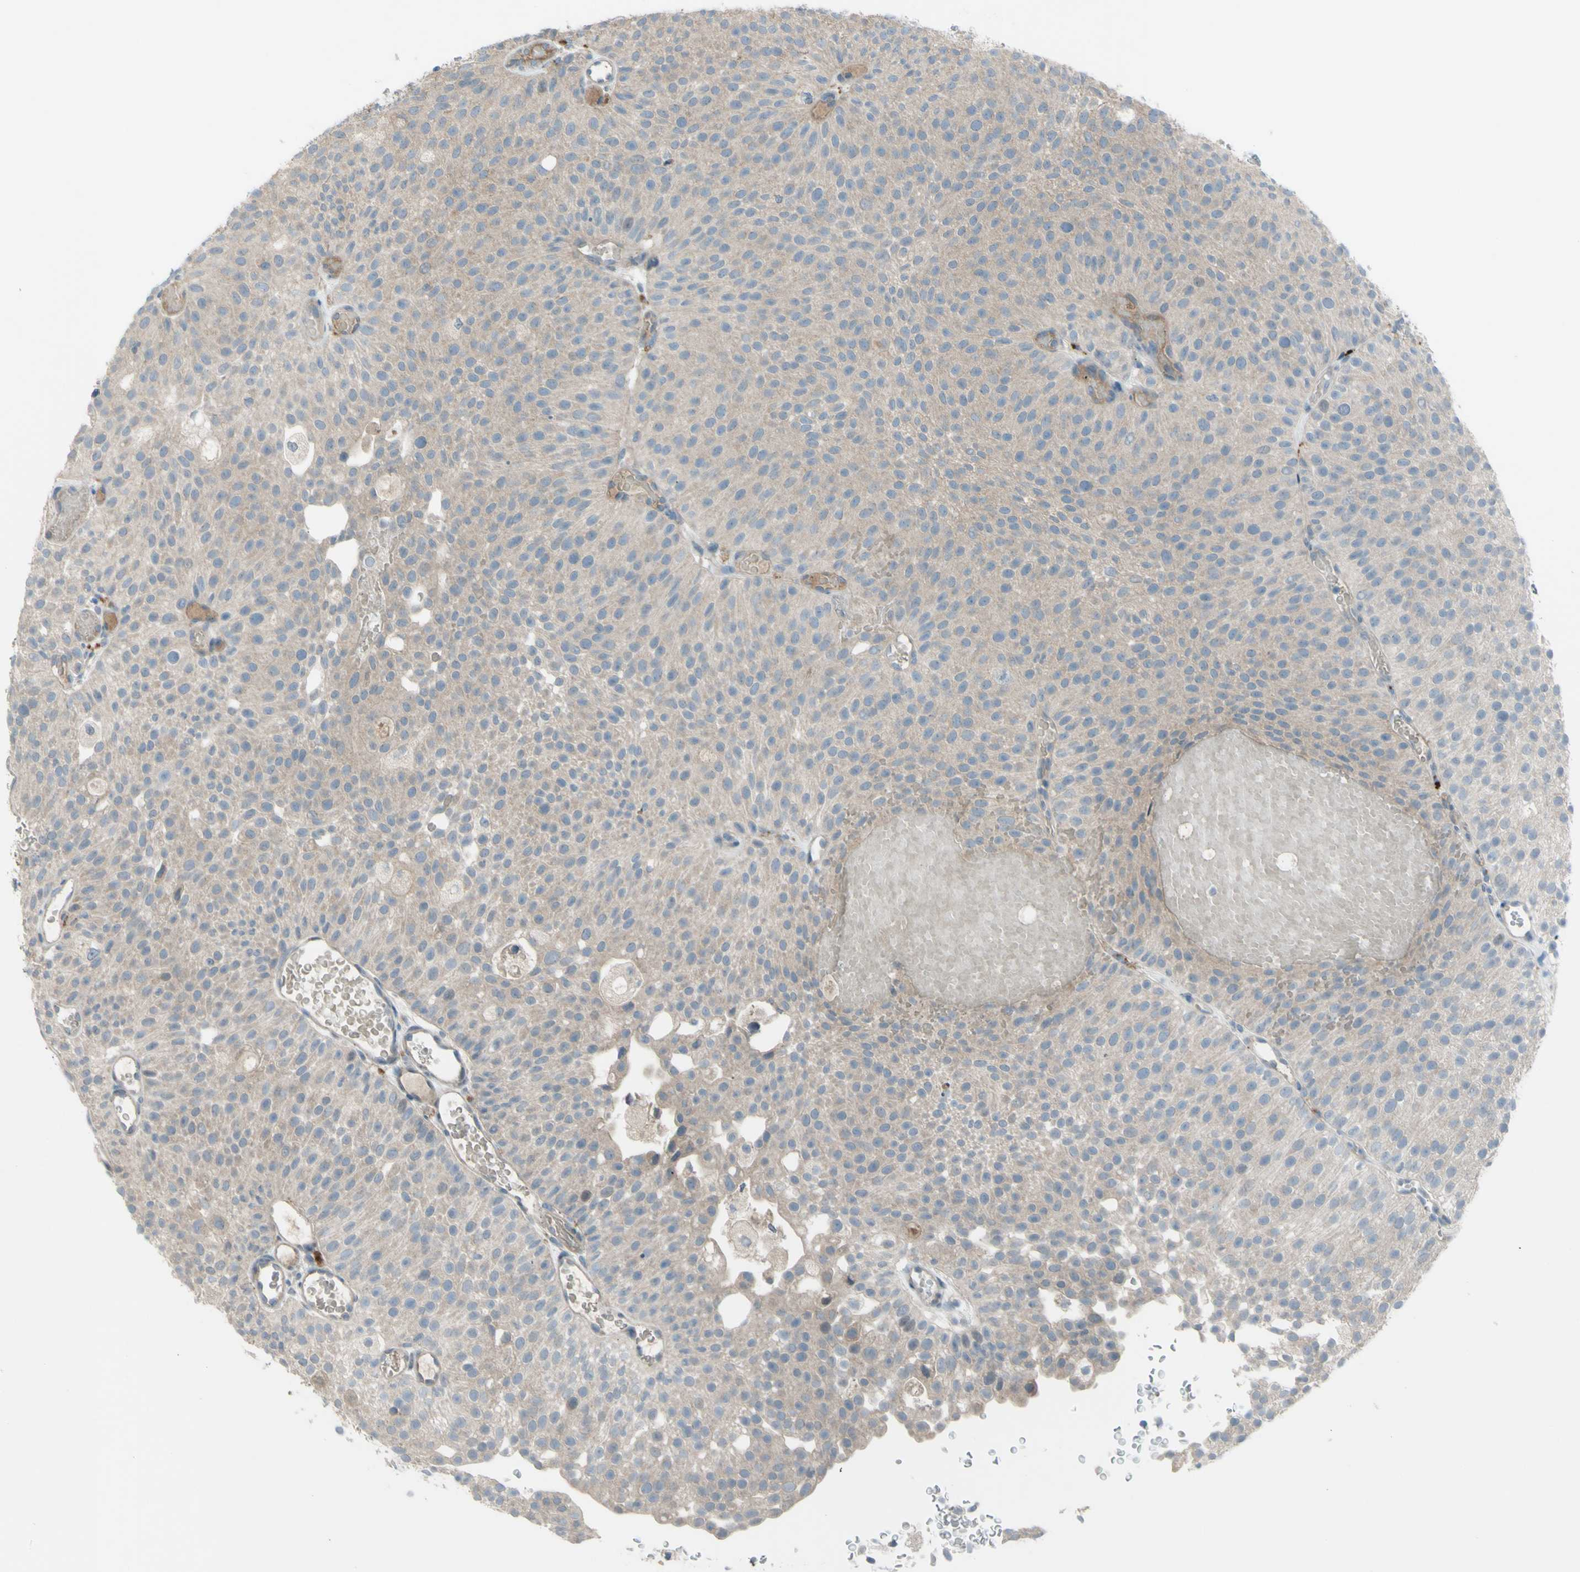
{"staining": {"intensity": "weak", "quantity": ">75%", "location": "cytoplasmic/membranous"}, "tissue": "urothelial cancer", "cell_type": "Tumor cells", "image_type": "cancer", "snomed": [{"axis": "morphology", "description": "Urothelial carcinoma, Low grade"}, {"axis": "topography", "description": "Urinary bladder"}], "caption": "The micrograph shows a brown stain indicating the presence of a protein in the cytoplasmic/membranous of tumor cells in urothelial carcinoma (low-grade). (brown staining indicates protein expression, while blue staining denotes nuclei).", "gene": "AFP", "patient": {"sex": "male", "age": 78}}